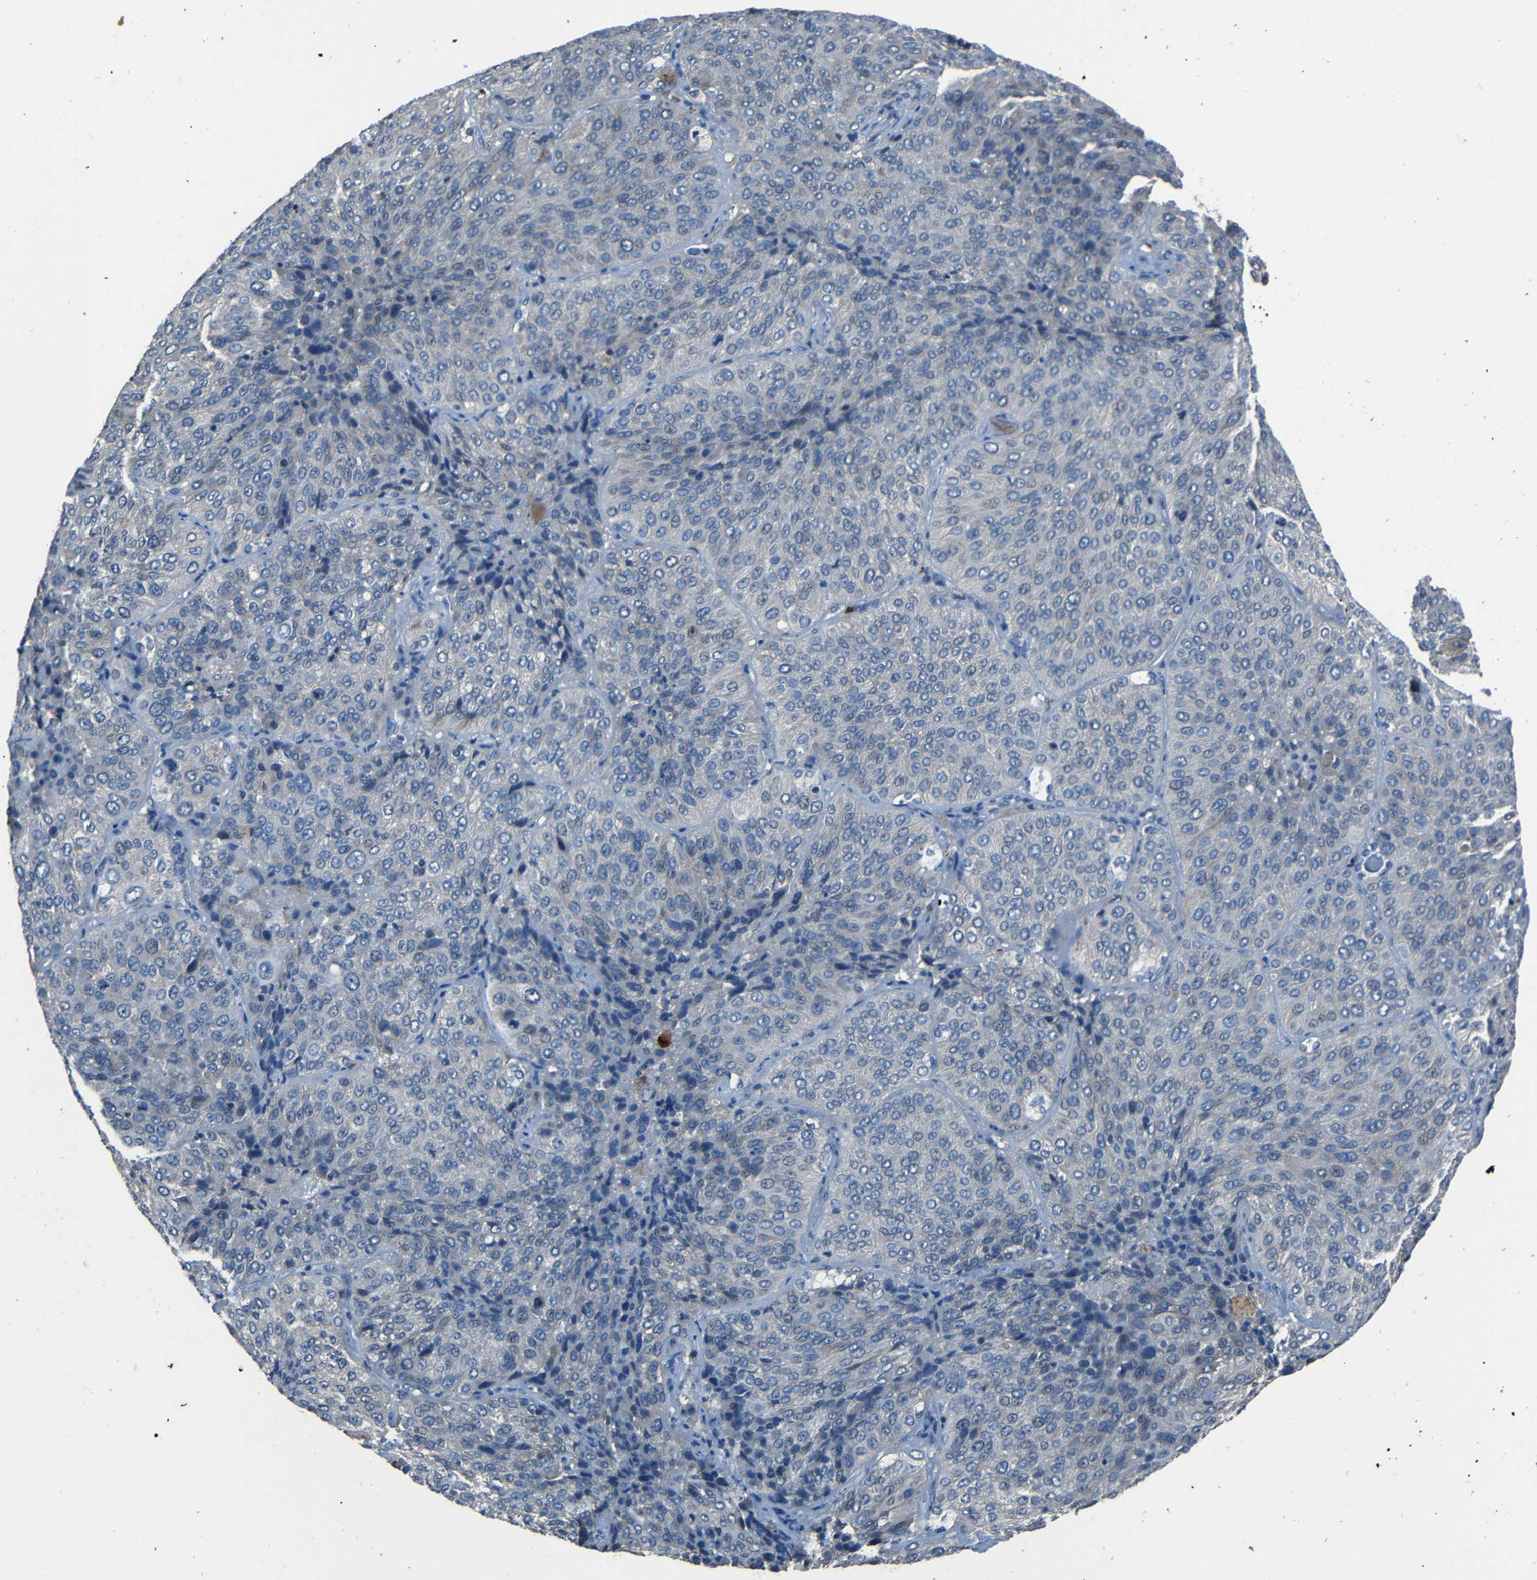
{"staining": {"intensity": "negative", "quantity": "none", "location": "none"}, "tissue": "lung cancer", "cell_type": "Tumor cells", "image_type": "cancer", "snomed": [{"axis": "morphology", "description": "Squamous cell carcinoma, NOS"}, {"axis": "topography", "description": "Lung"}], "caption": "Immunohistochemical staining of lung cancer (squamous cell carcinoma) exhibits no significant expression in tumor cells.", "gene": "SLA", "patient": {"sex": "male", "age": 54}}